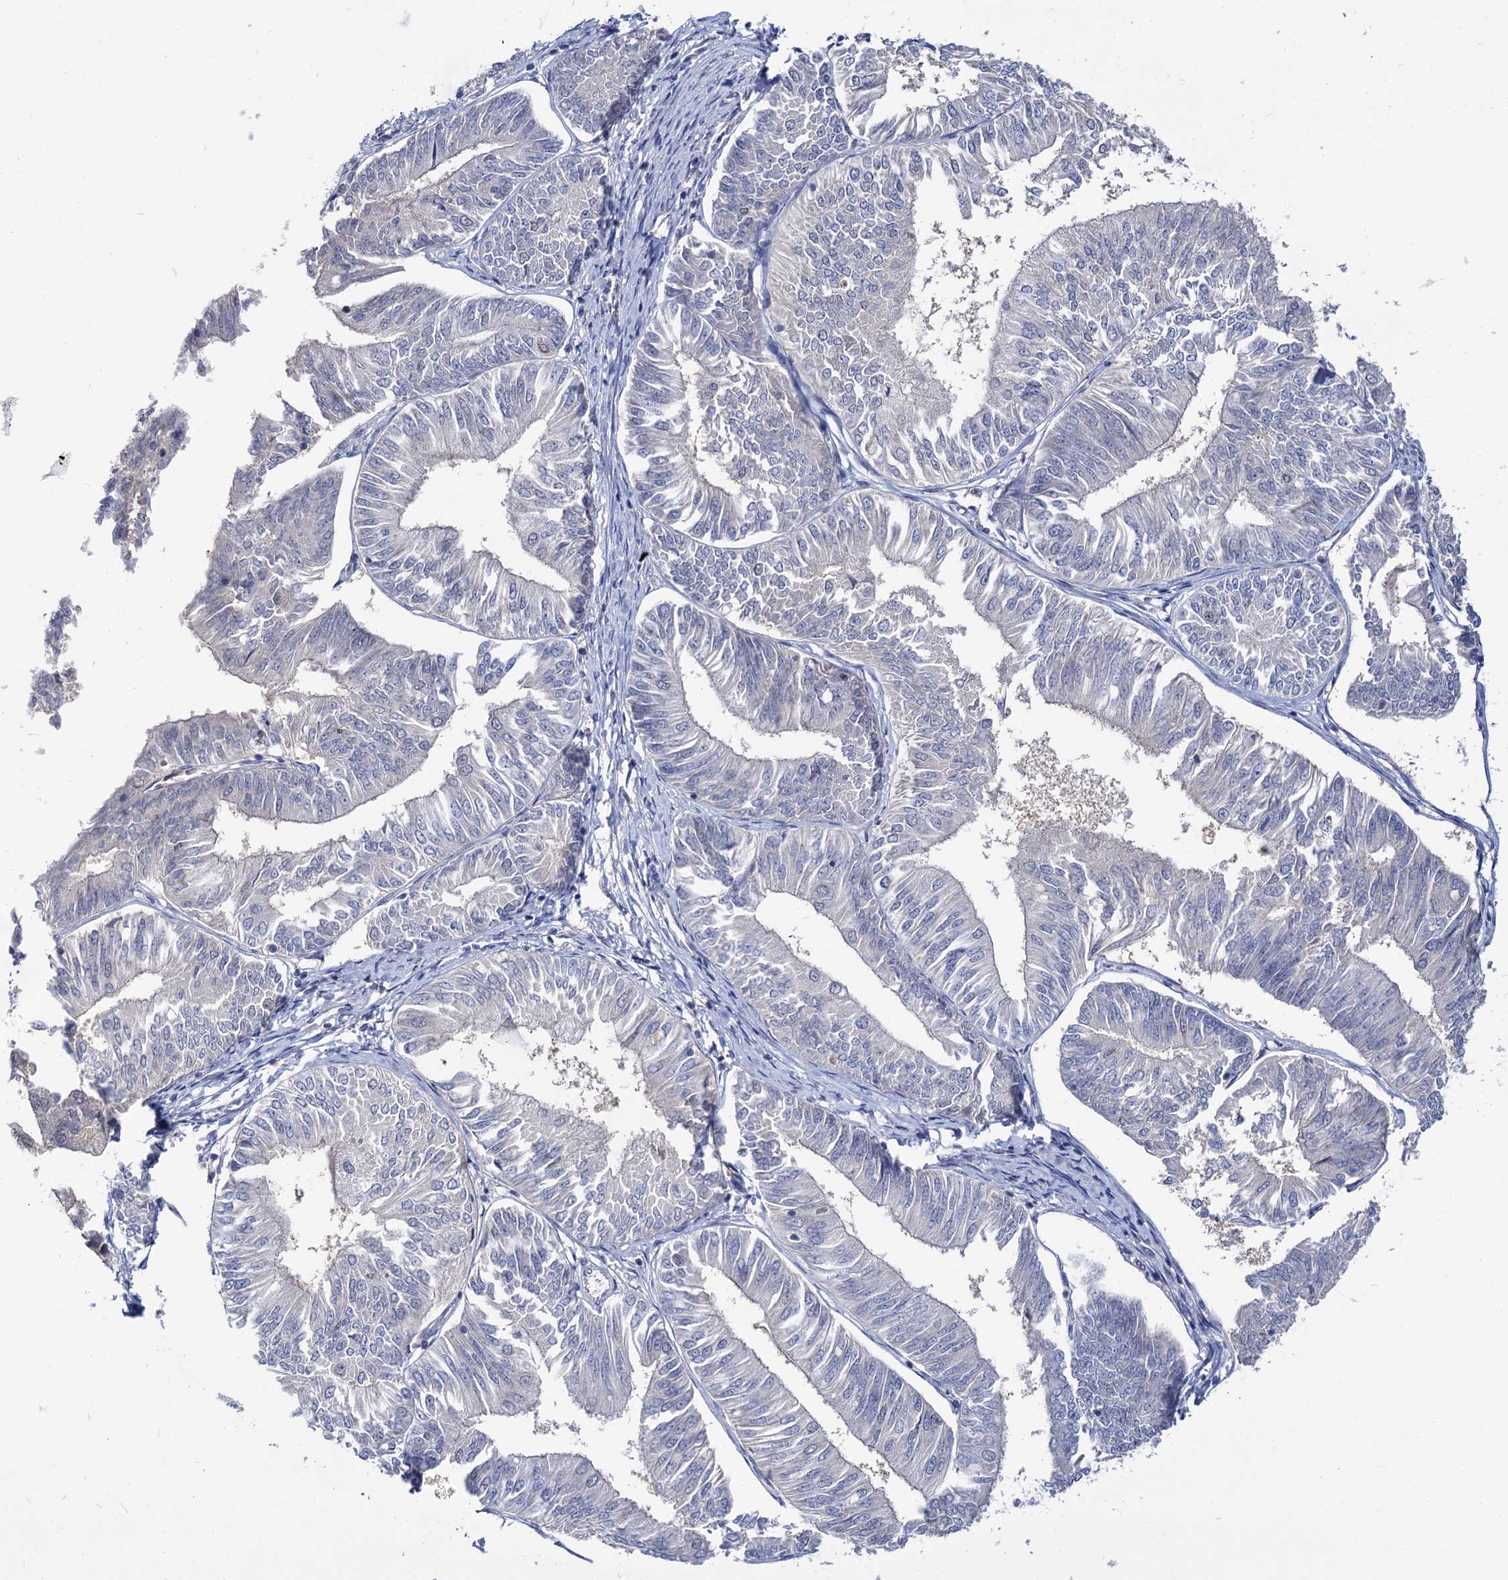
{"staining": {"intensity": "negative", "quantity": "none", "location": "none"}, "tissue": "endometrial cancer", "cell_type": "Tumor cells", "image_type": "cancer", "snomed": [{"axis": "morphology", "description": "Adenocarcinoma, NOS"}, {"axis": "topography", "description": "Endometrium"}], "caption": "The image exhibits no staining of tumor cells in adenocarcinoma (endometrial). Brightfield microscopy of immunohistochemistry stained with DAB (brown) and hematoxylin (blue), captured at high magnification.", "gene": "NEK10", "patient": {"sex": "female", "age": 58}}